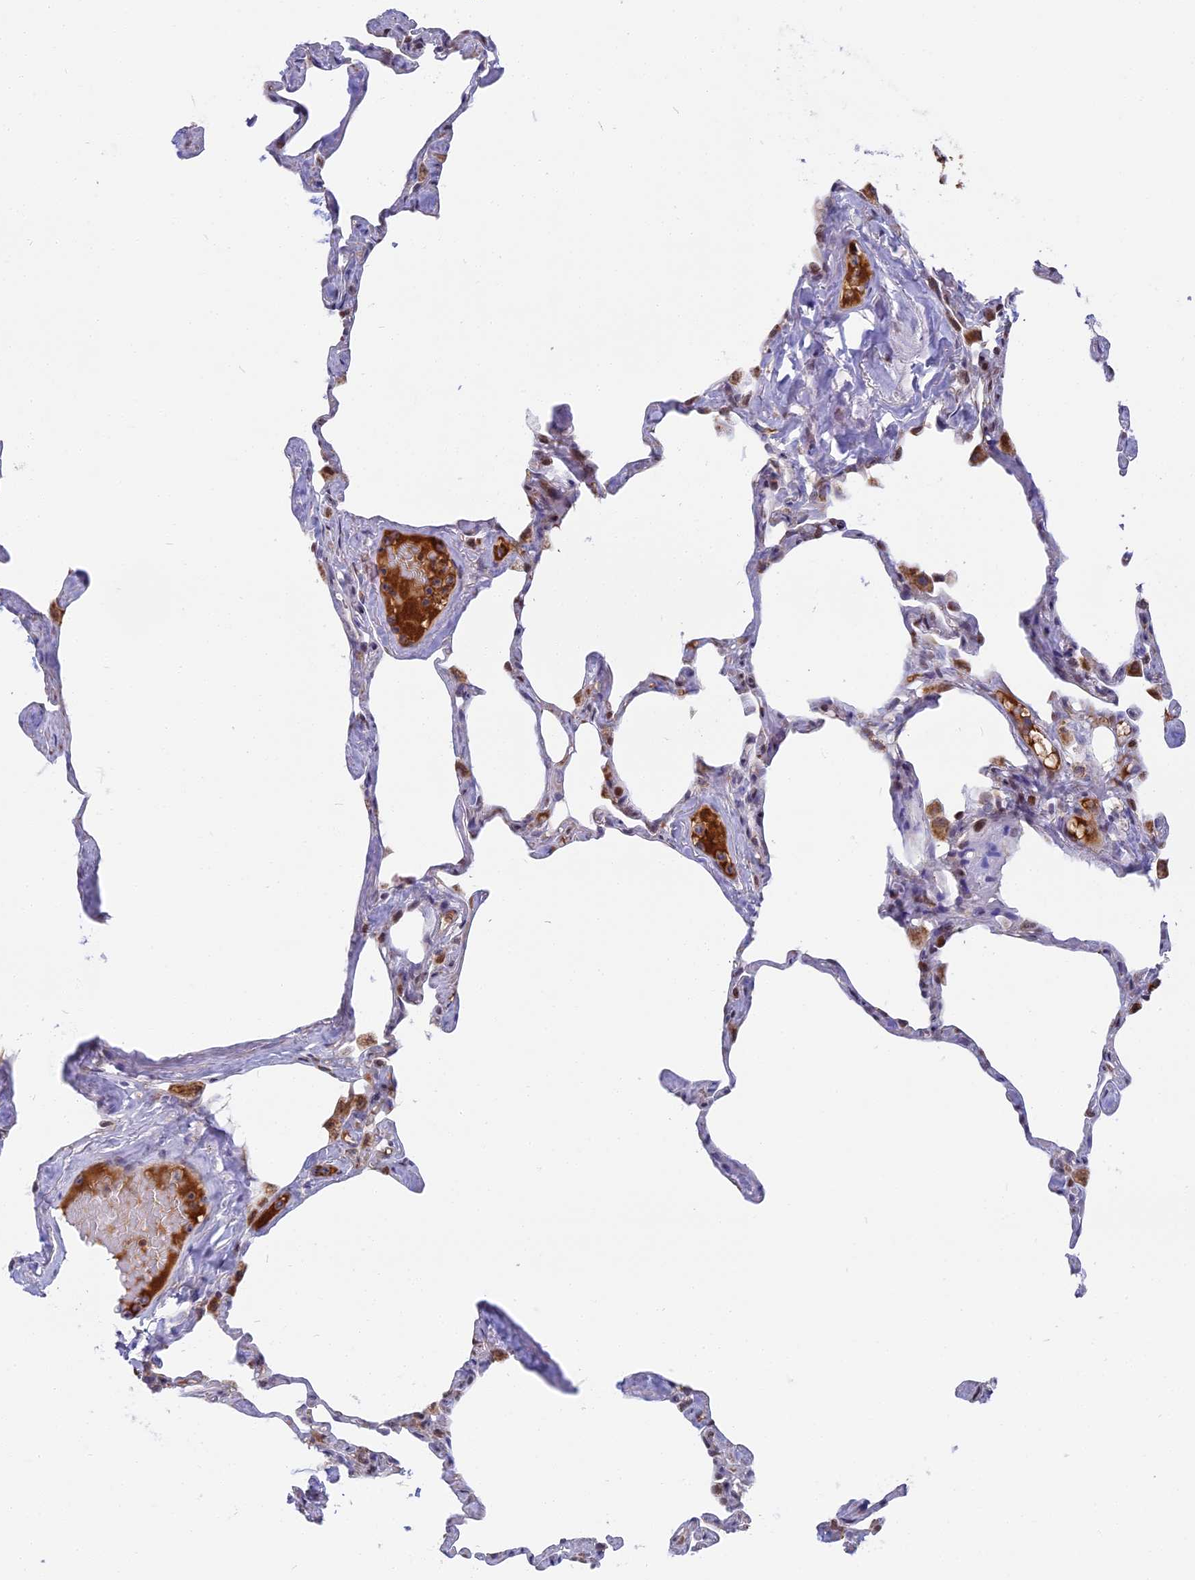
{"staining": {"intensity": "moderate", "quantity": "<25%", "location": "cytoplasmic/membranous"}, "tissue": "lung", "cell_type": "Alveolar cells", "image_type": "normal", "snomed": [{"axis": "morphology", "description": "Normal tissue, NOS"}, {"axis": "topography", "description": "Lung"}], "caption": "Immunohistochemistry (IHC) histopathology image of unremarkable human lung stained for a protein (brown), which exhibits low levels of moderate cytoplasmic/membranous staining in approximately <25% of alveolar cells.", "gene": "DTWD1", "patient": {"sex": "male", "age": 65}}